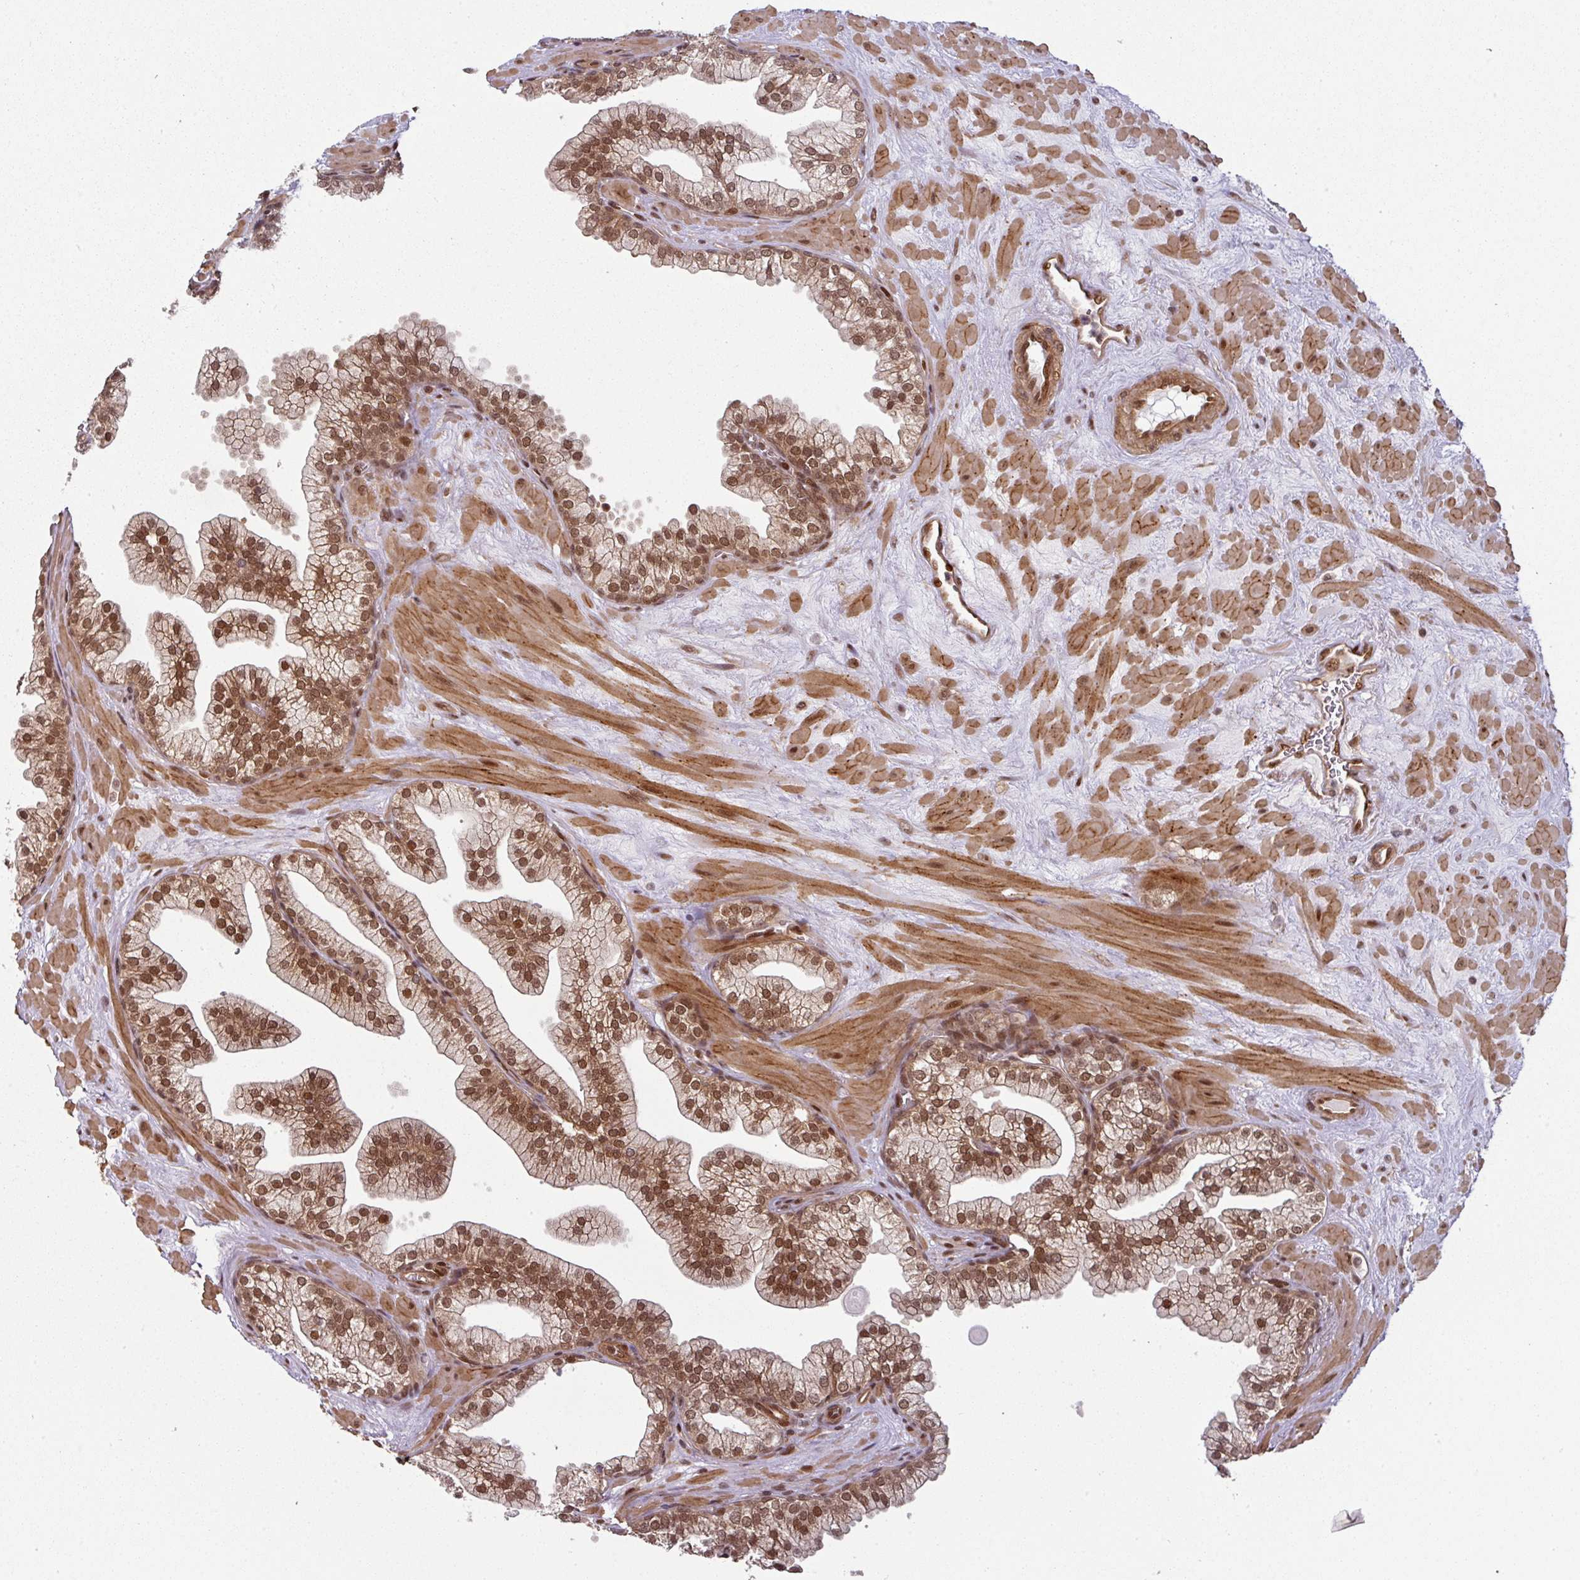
{"staining": {"intensity": "strong", "quantity": ">75%", "location": "nuclear"}, "tissue": "prostate", "cell_type": "Glandular cells", "image_type": "normal", "snomed": [{"axis": "morphology", "description": "Normal tissue, NOS"}, {"axis": "topography", "description": "Prostate"}, {"axis": "topography", "description": "Peripheral nerve tissue"}], "caption": "The histopathology image shows immunohistochemical staining of normal prostate. There is strong nuclear positivity is identified in about >75% of glandular cells.", "gene": "SIK3", "patient": {"sex": "male", "age": 61}}